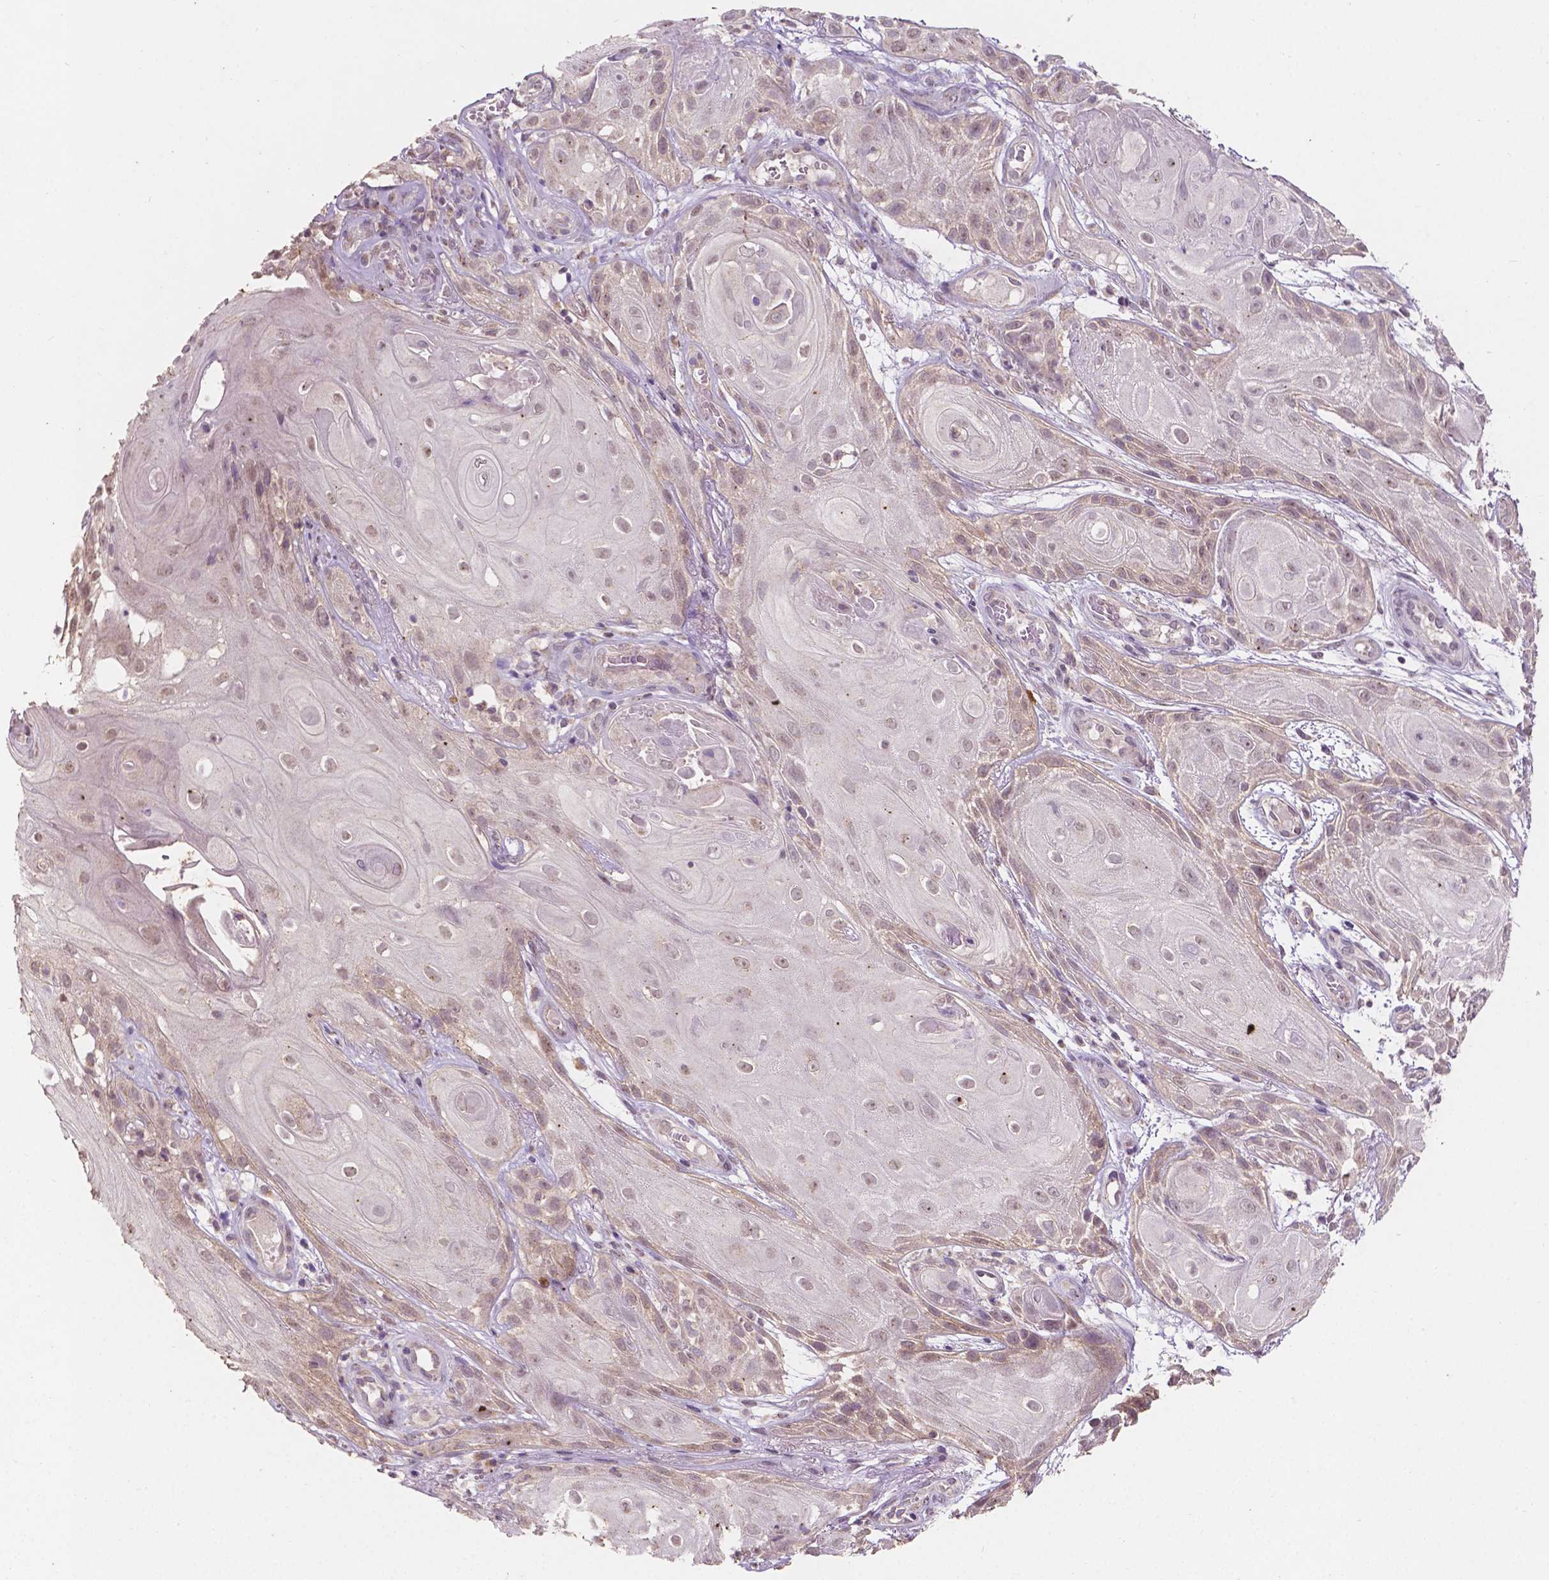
{"staining": {"intensity": "weak", "quantity": "<25%", "location": "cytoplasmic/membranous"}, "tissue": "skin cancer", "cell_type": "Tumor cells", "image_type": "cancer", "snomed": [{"axis": "morphology", "description": "Squamous cell carcinoma, NOS"}, {"axis": "topography", "description": "Skin"}], "caption": "This photomicrograph is of skin squamous cell carcinoma stained with immunohistochemistry (IHC) to label a protein in brown with the nuclei are counter-stained blue. There is no positivity in tumor cells.", "gene": "SIRT2", "patient": {"sex": "male", "age": 62}}